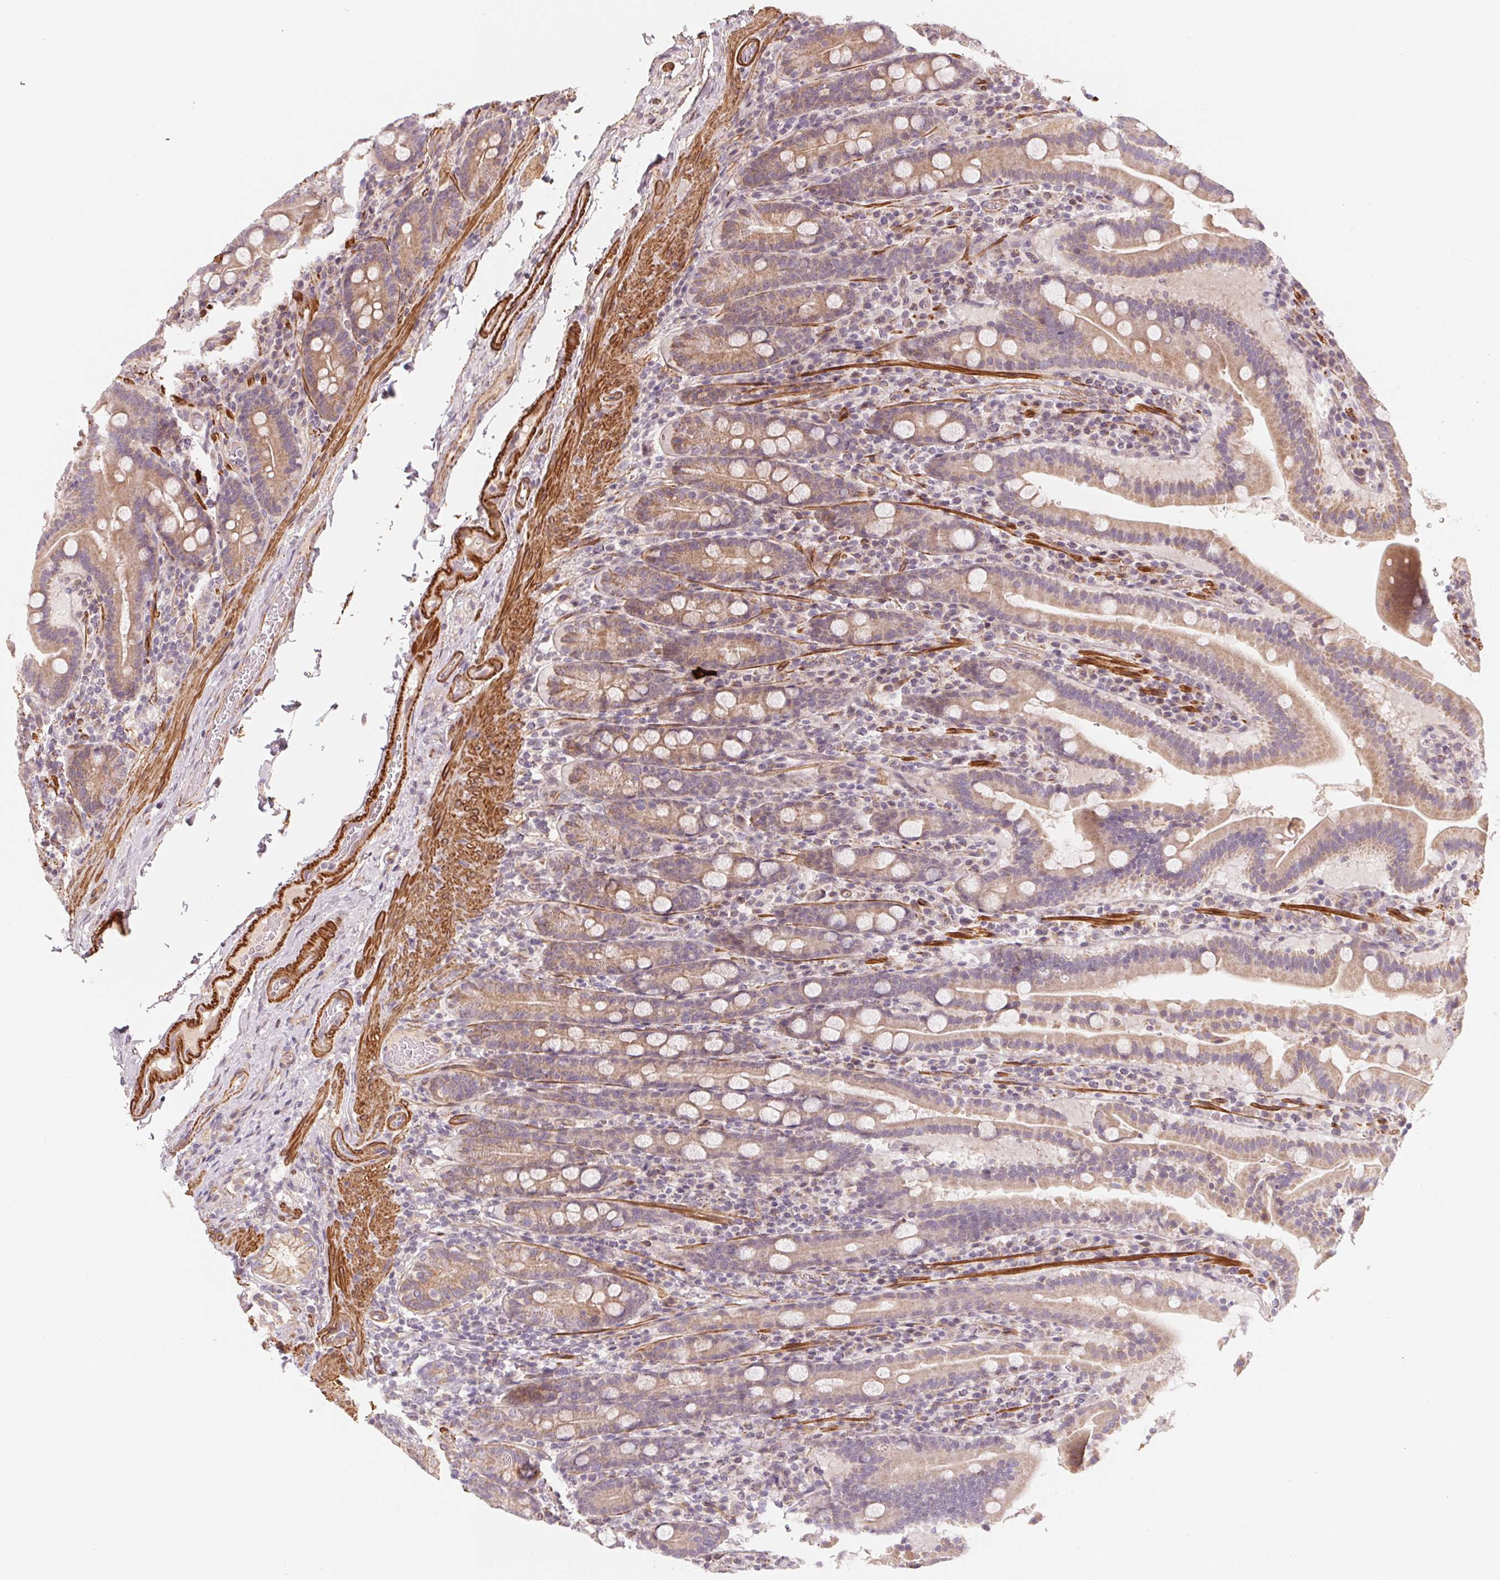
{"staining": {"intensity": "weak", "quantity": ">75%", "location": "cytoplasmic/membranous"}, "tissue": "small intestine", "cell_type": "Glandular cells", "image_type": "normal", "snomed": [{"axis": "morphology", "description": "Normal tissue, NOS"}, {"axis": "topography", "description": "Small intestine"}], "caption": "Protein positivity by immunohistochemistry (IHC) displays weak cytoplasmic/membranous expression in about >75% of glandular cells in benign small intestine. (DAB (3,3'-diaminobenzidine) IHC with brightfield microscopy, high magnification).", "gene": "CCDC112", "patient": {"sex": "male", "age": 26}}